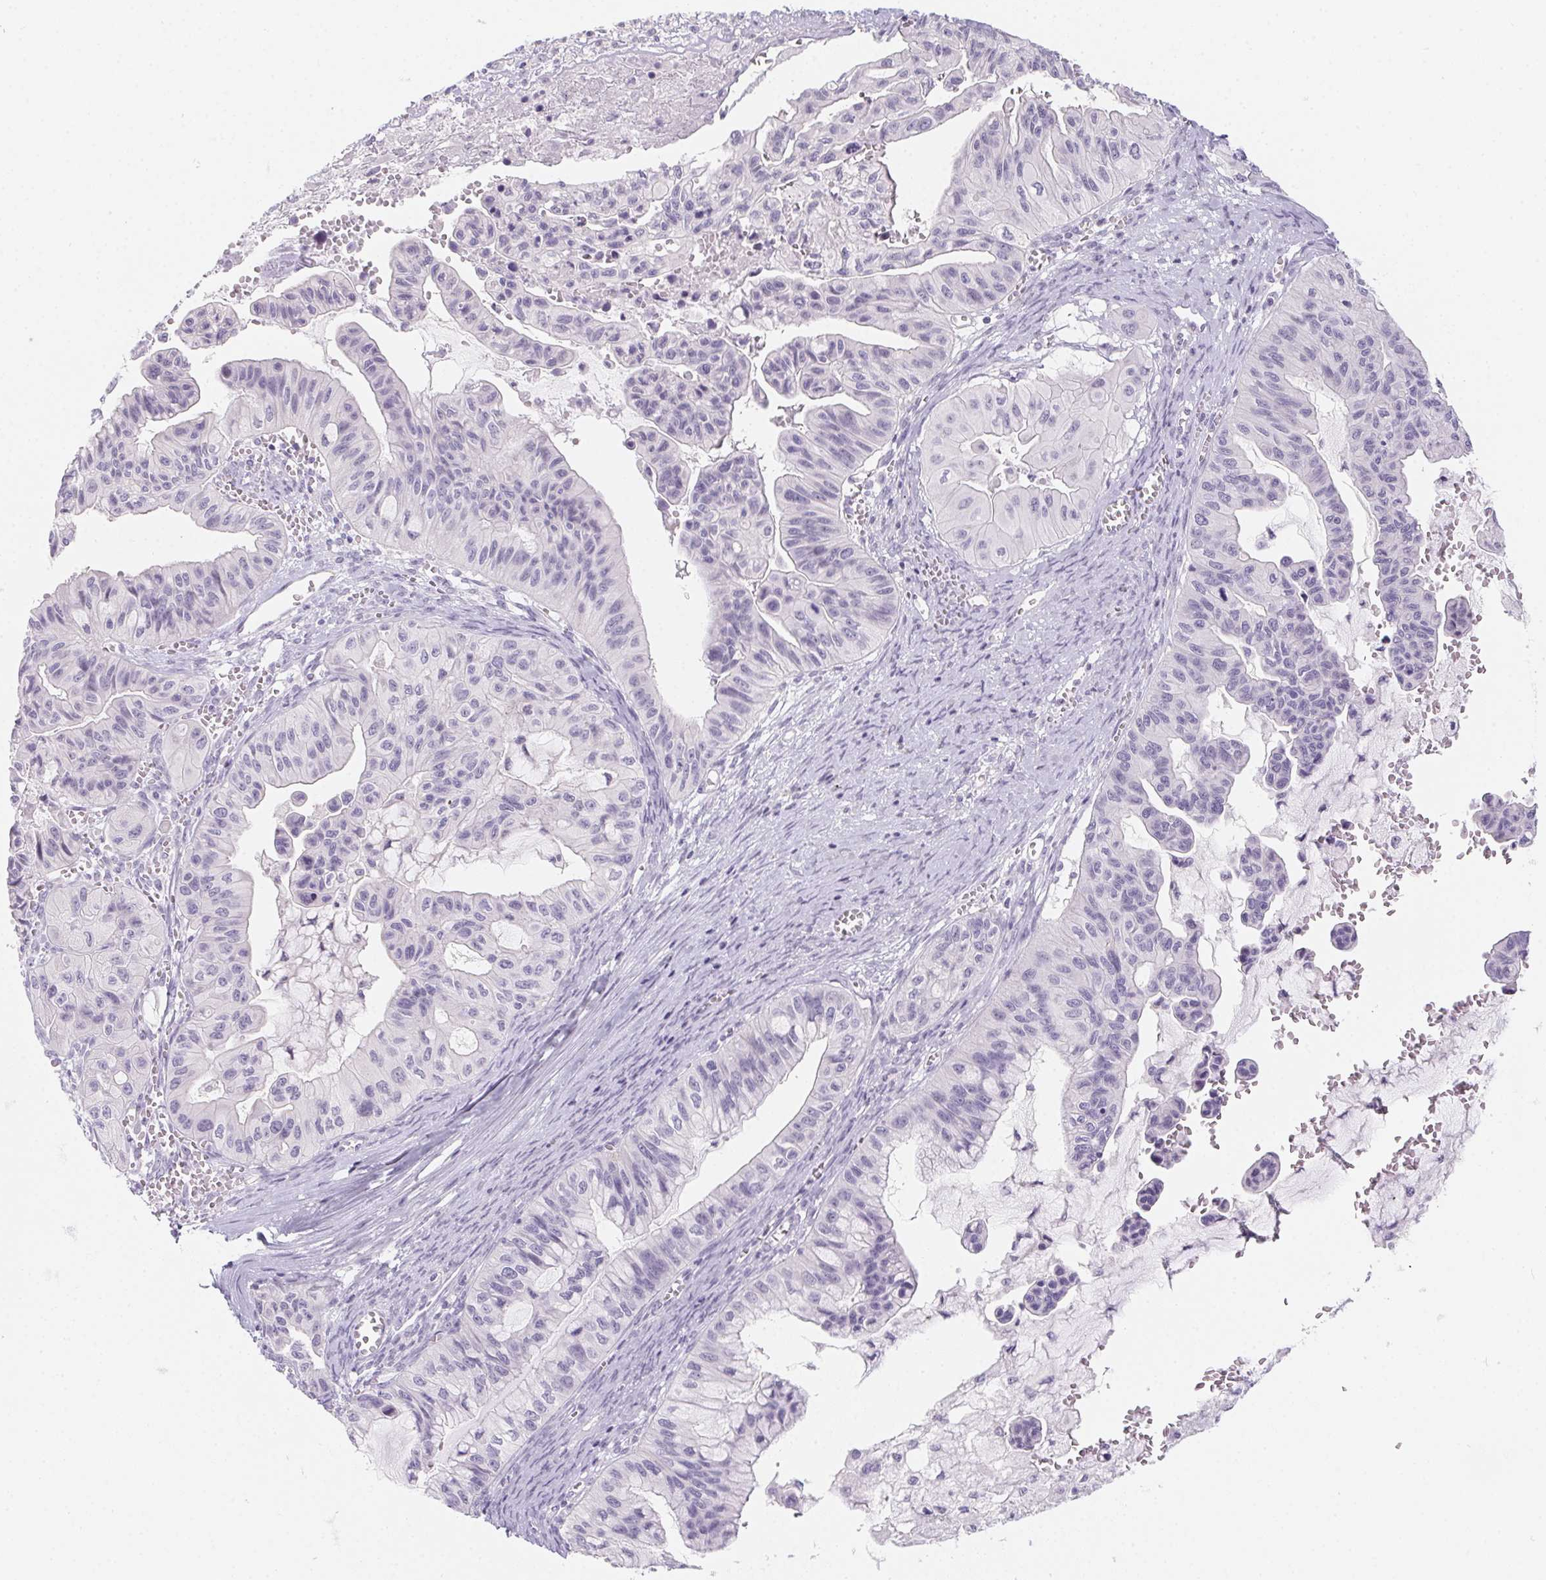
{"staining": {"intensity": "negative", "quantity": "none", "location": "none"}, "tissue": "ovarian cancer", "cell_type": "Tumor cells", "image_type": "cancer", "snomed": [{"axis": "morphology", "description": "Cystadenocarcinoma, mucinous, NOS"}, {"axis": "topography", "description": "Ovary"}], "caption": "Immunohistochemistry of human ovarian mucinous cystadenocarcinoma demonstrates no staining in tumor cells.", "gene": "MORC1", "patient": {"sex": "female", "age": 72}}